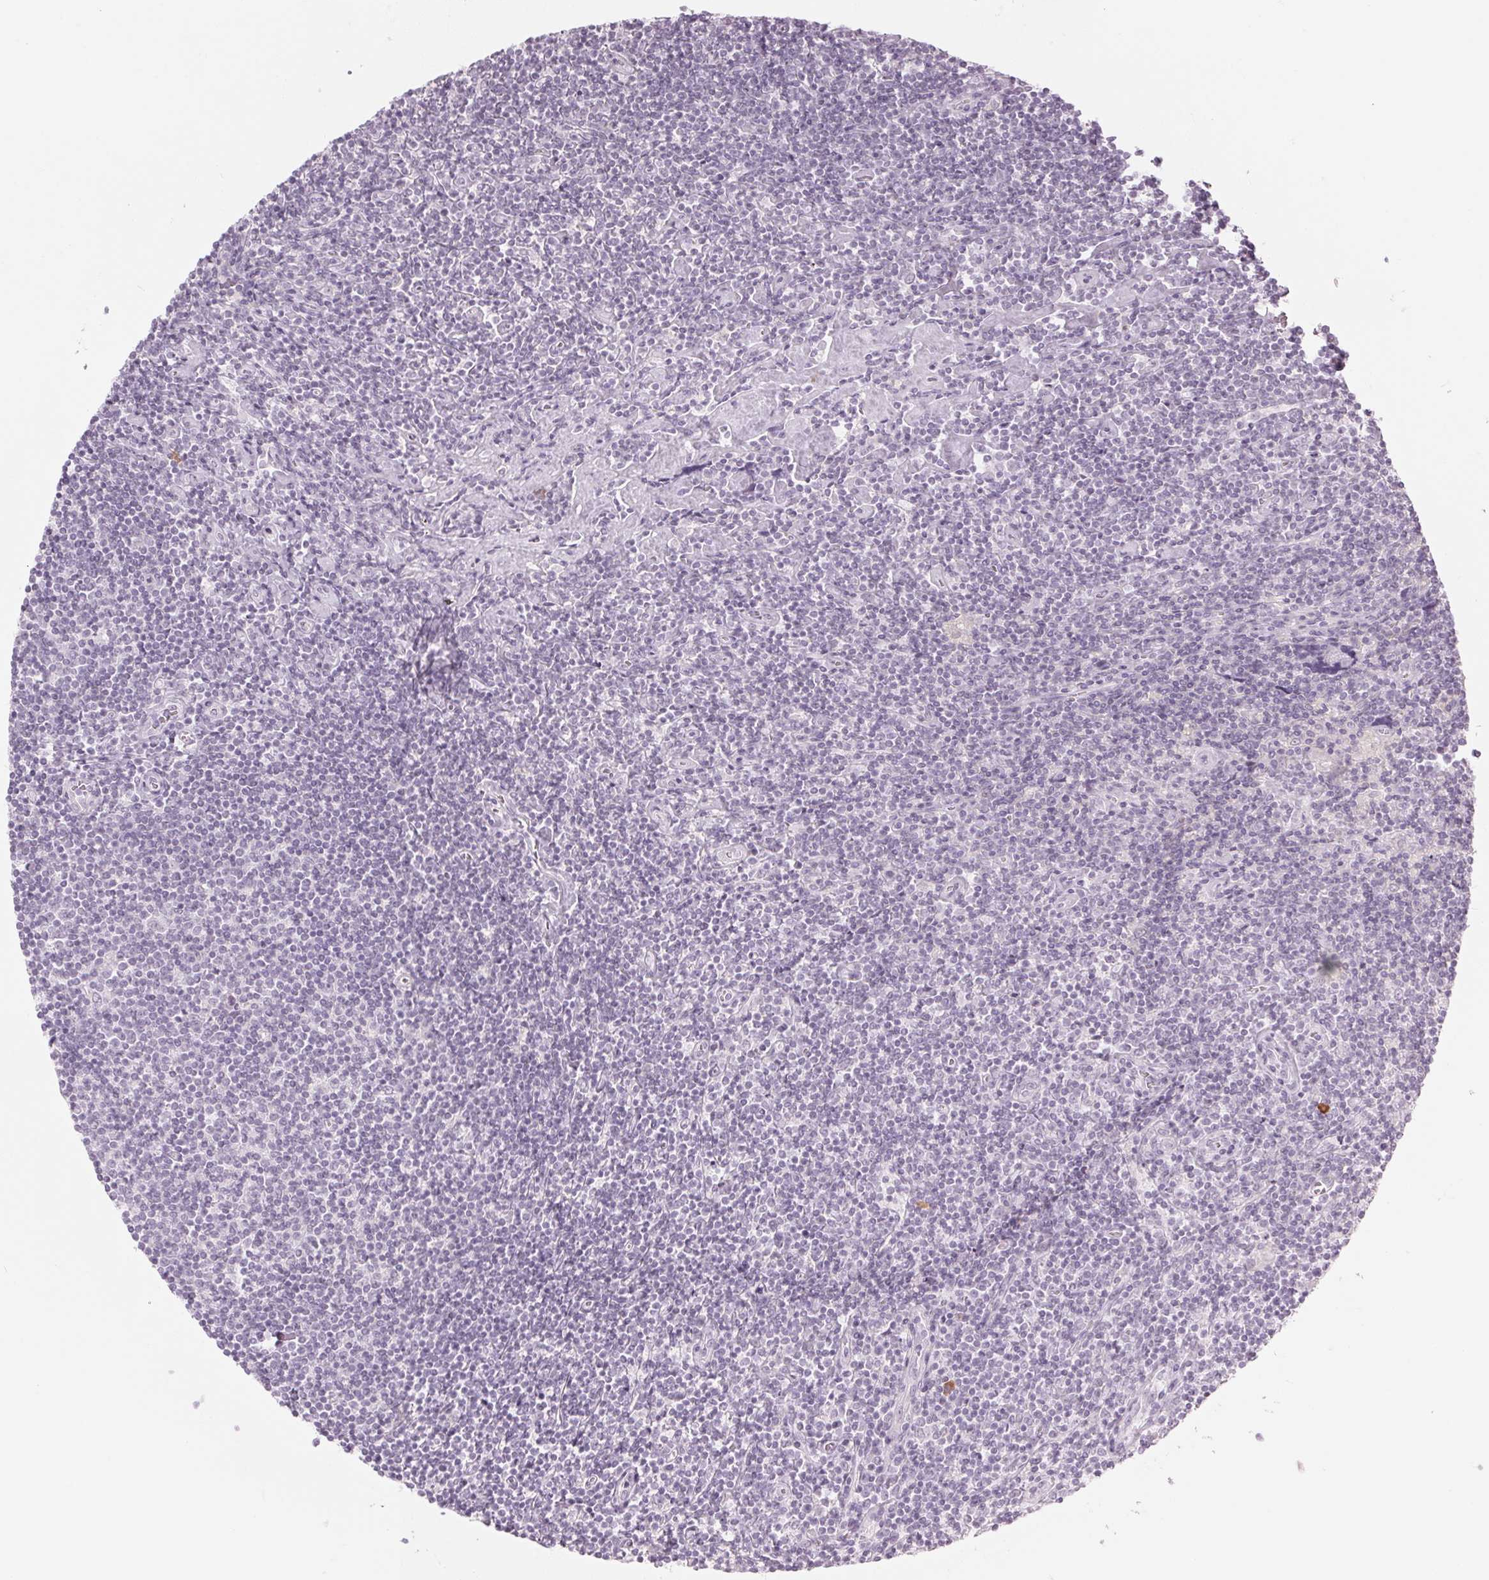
{"staining": {"intensity": "negative", "quantity": "none", "location": "none"}, "tissue": "lymphoma", "cell_type": "Tumor cells", "image_type": "cancer", "snomed": [{"axis": "morphology", "description": "Hodgkin's disease, NOS"}, {"axis": "topography", "description": "Lymph node"}], "caption": "High power microscopy histopathology image of an IHC micrograph of Hodgkin's disease, revealing no significant expression in tumor cells.", "gene": "SCTR", "patient": {"sex": "male", "age": 40}}